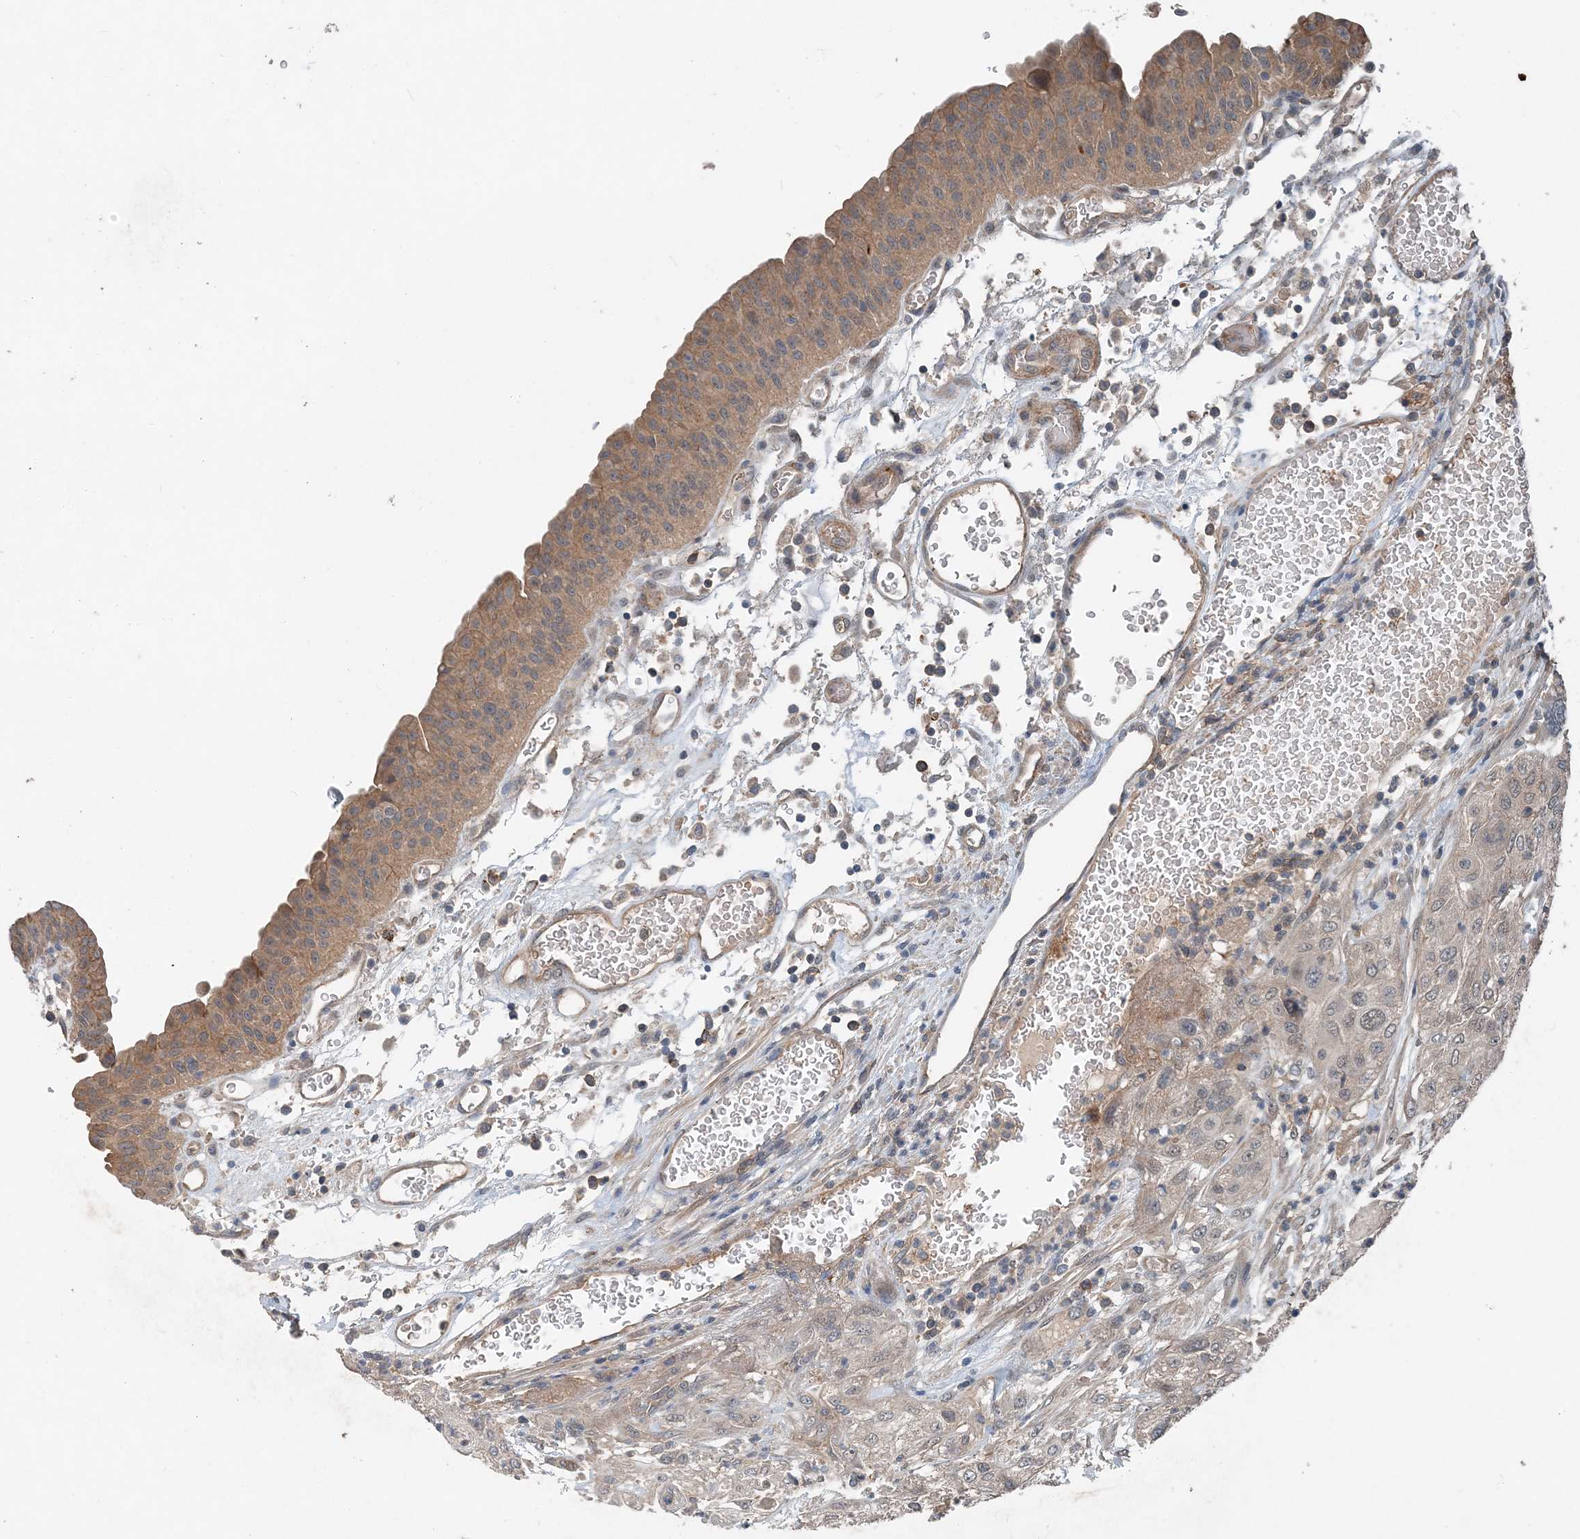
{"staining": {"intensity": "weak", "quantity": "<25%", "location": "cytoplasmic/membranous,nuclear"}, "tissue": "urothelial cancer", "cell_type": "Tumor cells", "image_type": "cancer", "snomed": [{"axis": "morphology", "description": "Urothelial carcinoma, High grade"}, {"axis": "topography", "description": "Urinary bladder"}], "caption": "An immunohistochemistry histopathology image of urothelial cancer is shown. There is no staining in tumor cells of urothelial cancer.", "gene": "SMPD3", "patient": {"sex": "female", "age": 79}}